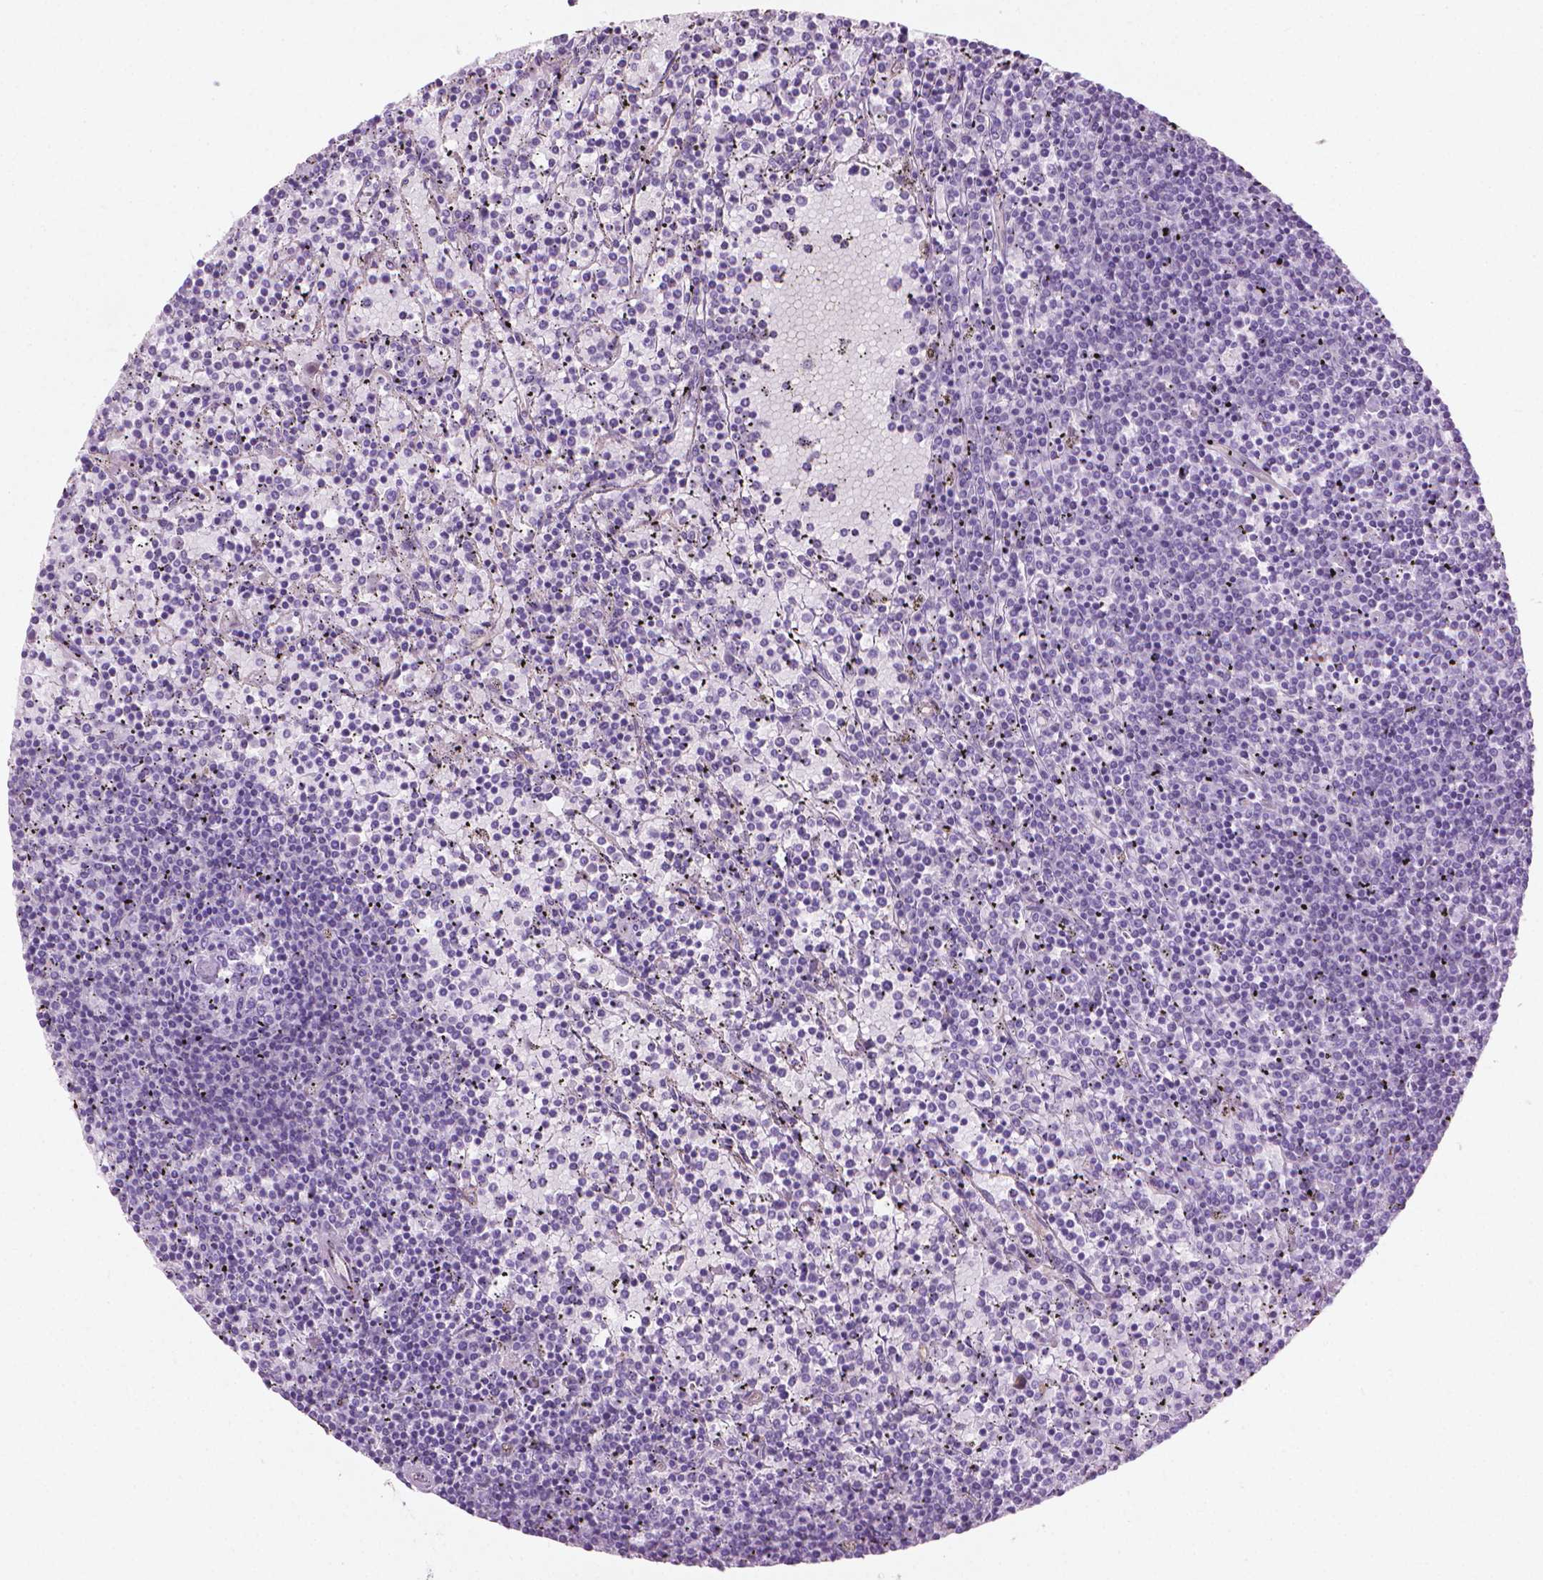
{"staining": {"intensity": "negative", "quantity": "none", "location": "none"}, "tissue": "lymphoma", "cell_type": "Tumor cells", "image_type": "cancer", "snomed": [{"axis": "morphology", "description": "Malignant lymphoma, non-Hodgkin's type, Low grade"}, {"axis": "topography", "description": "Spleen"}], "caption": "Malignant lymphoma, non-Hodgkin's type (low-grade) was stained to show a protein in brown. There is no significant positivity in tumor cells.", "gene": "KRT73", "patient": {"sex": "female", "age": 77}}